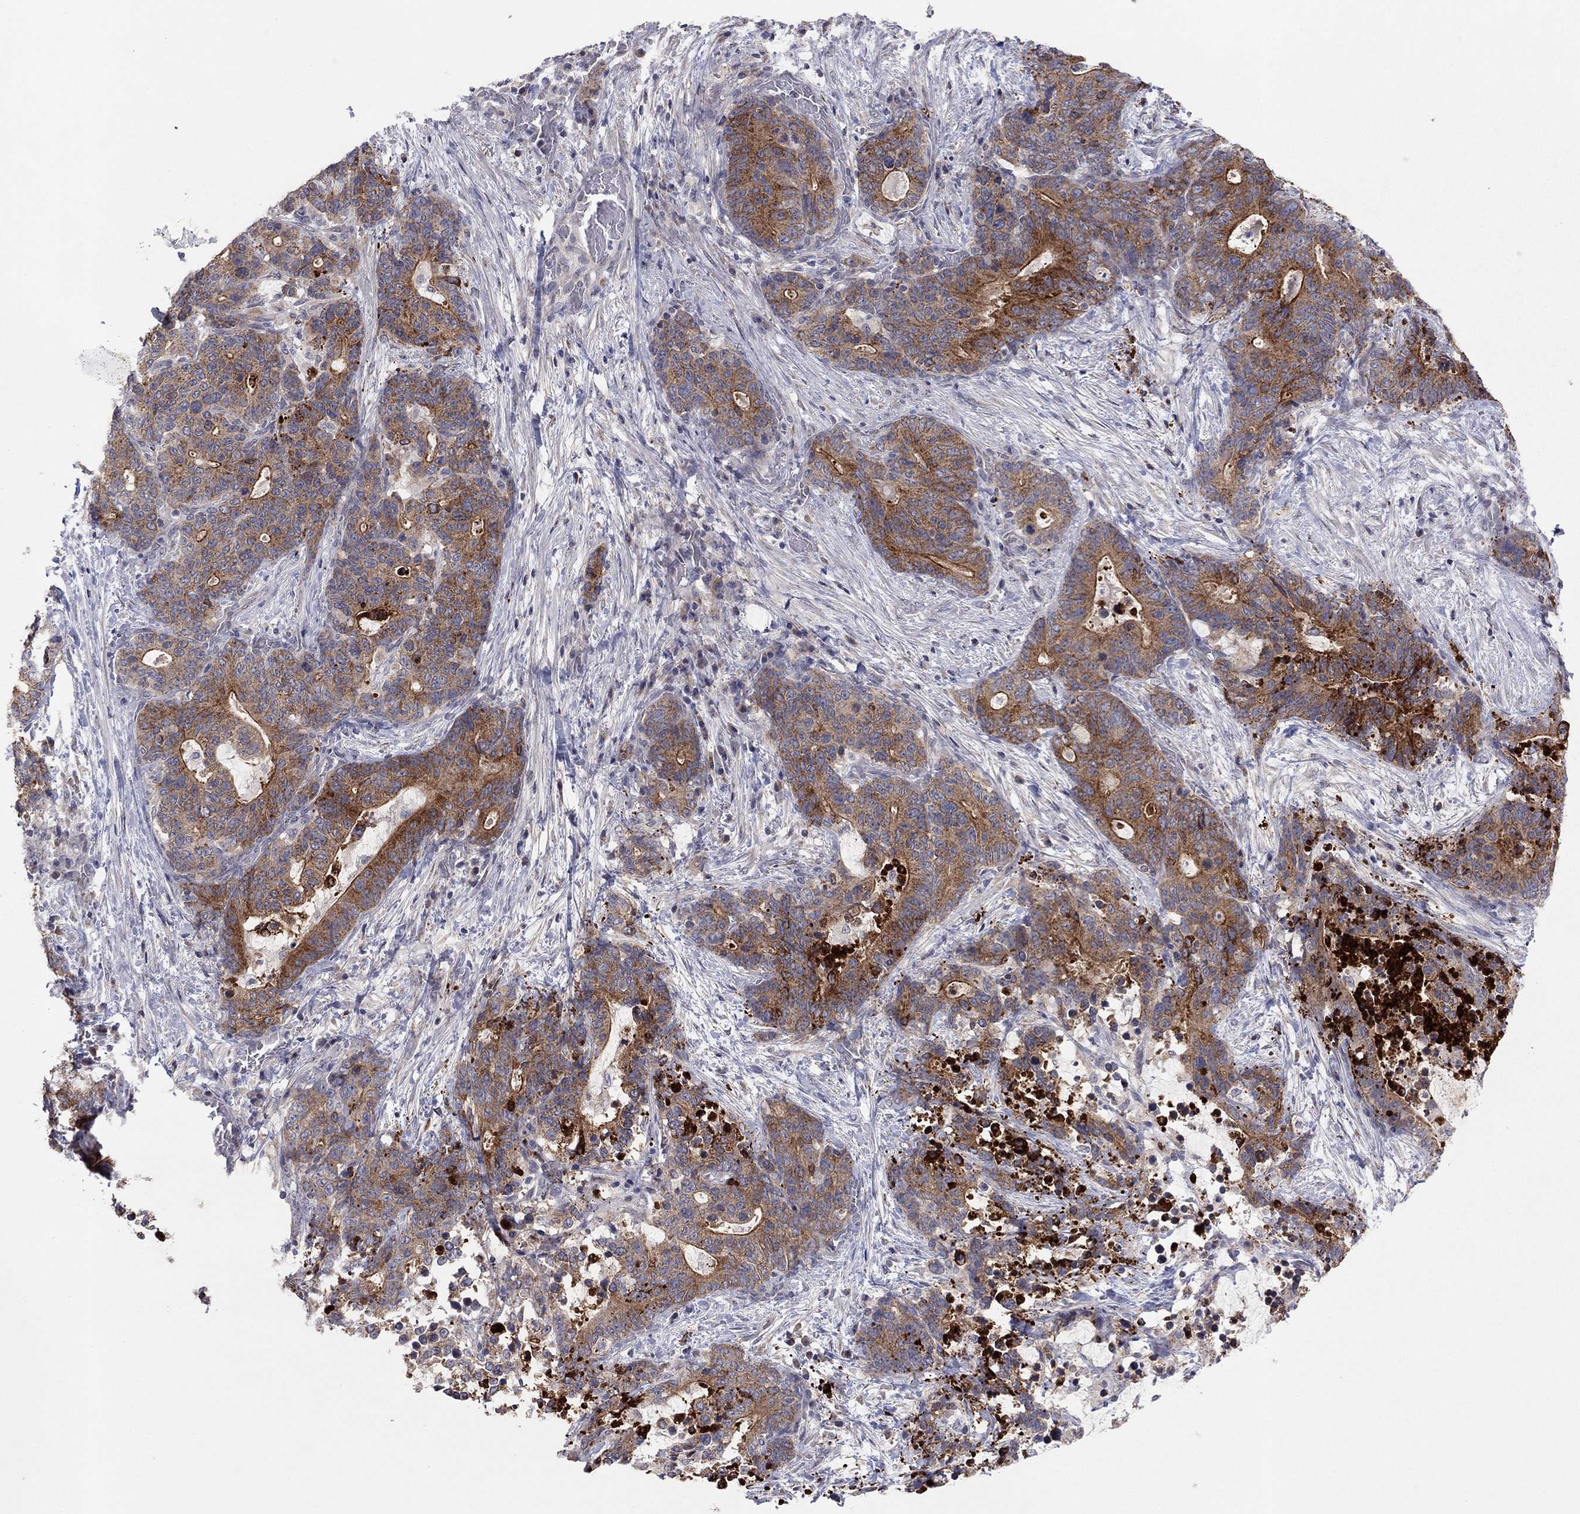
{"staining": {"intensity": "strong", "quantity": "25%-75%", "location": "cytoplasmic/membranous"}, "tissue": "stomach cancer", "cell_type": "Tumor cells", "image_type": "cancer", "snomed": [{"axis": "morphology", "description": "Normal tissue, NOS"}, {"axis": "morphology", "description": "Adenocarcinoma, NOS"}, {"axis": "topography", "description": "Stomach"}], "caption": "Stomach cancer (adenocarcinoma) tissue reveals strong cytoplasmic/membranous expression in about 25%-75% of tumor cells", "gene": "CRACDL", "patient": {"sex": "female", "age": 64}}